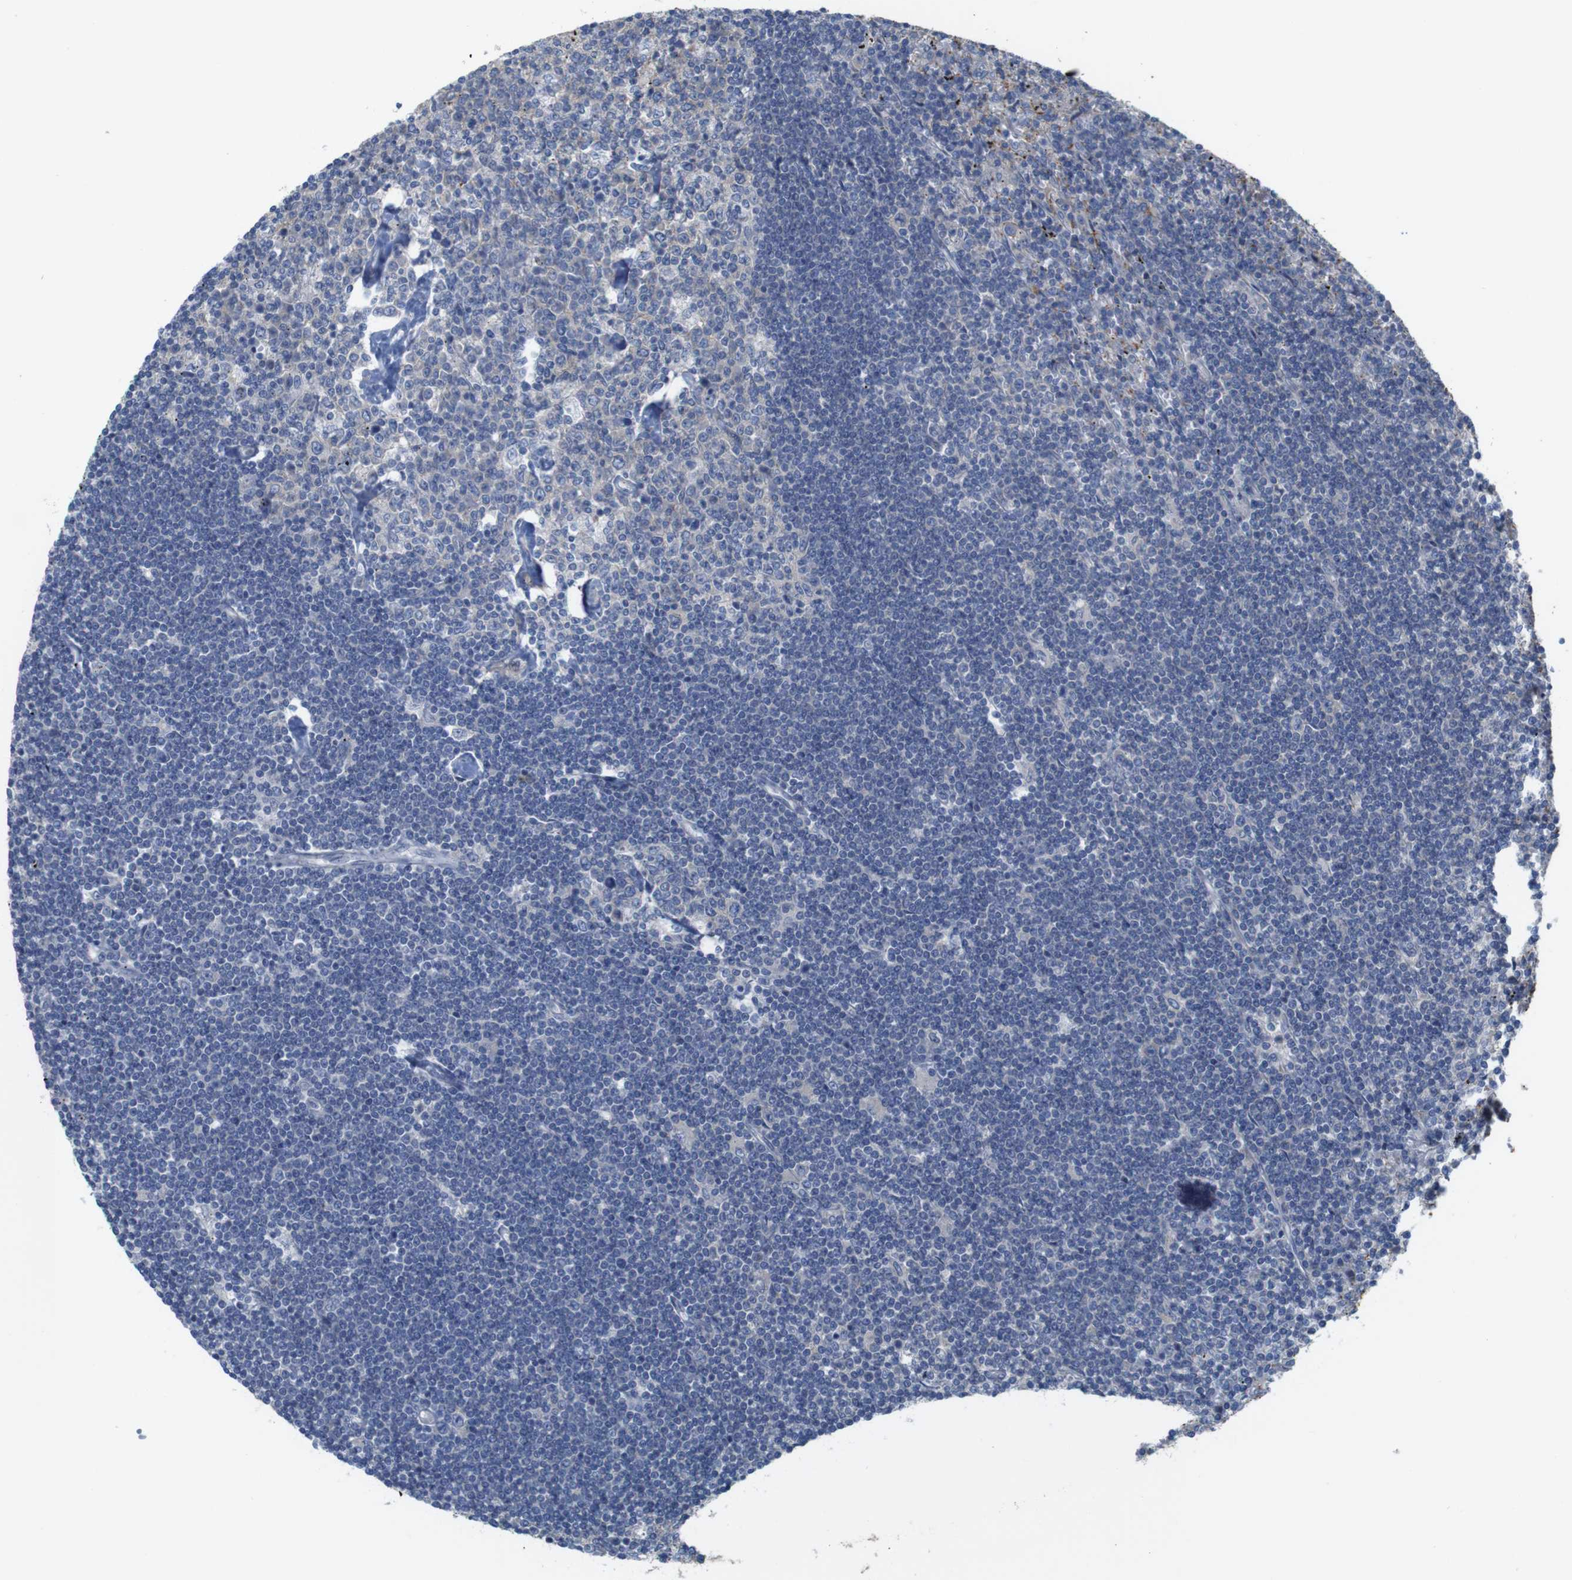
{"staining": {"intensity": "negative", "quantity": "none", "location": "none"}, "tissue": "lymphoma", "cell_type": "Tumor cells", "image_type": "cancer", "snomed": [{"axis": "morphology", "description": "Malignant lymphoma, non-Hodgkin's type, Low grade"}, {"axis": "topography", "description": "Spleen"}], "caption": "Tumor cells show no significant expression in lymphoma.", "gene": "MYEOV", "patient": {"sex": "male", "age": 76}}